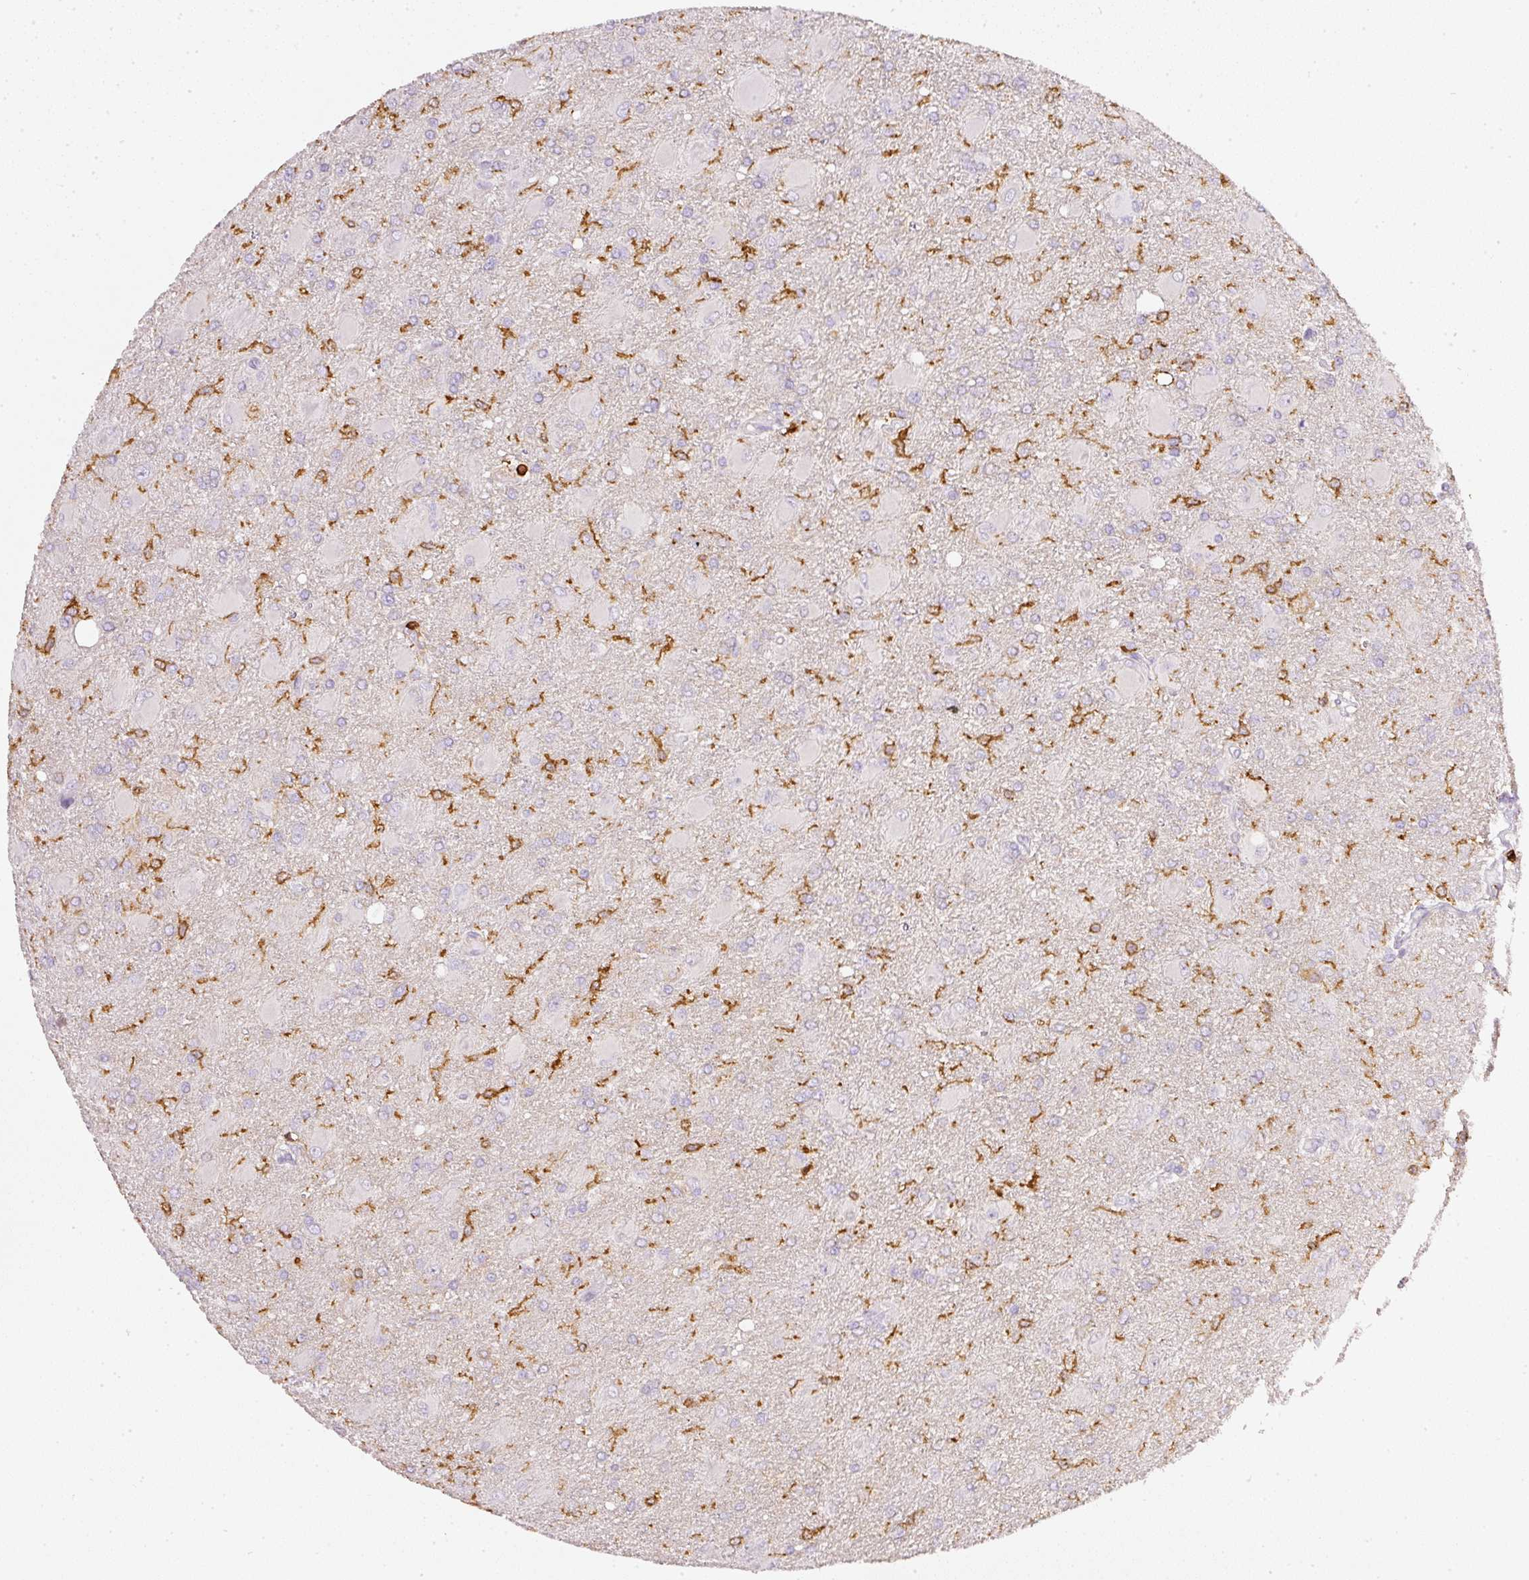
{"staining": {"intensity": "negative", "quantity": "none", "location": "none"}, "tissue": "glioma", "cell_type": "Tumor cells", "image_type": "cancer", "snomed": [{"axis": "morphology", "description": "Glioma, malignant, High grade"}, {"axis": "topography", "description": "Brain"}], "caption": "DAB (3,3'-diaminobenzidine) immunohistochemical staining of human high-grade glioma (malignant) shows no significant staining in tumor cells.", "gene": "EVL", "patient": {"sex": "male", "age": 67}}